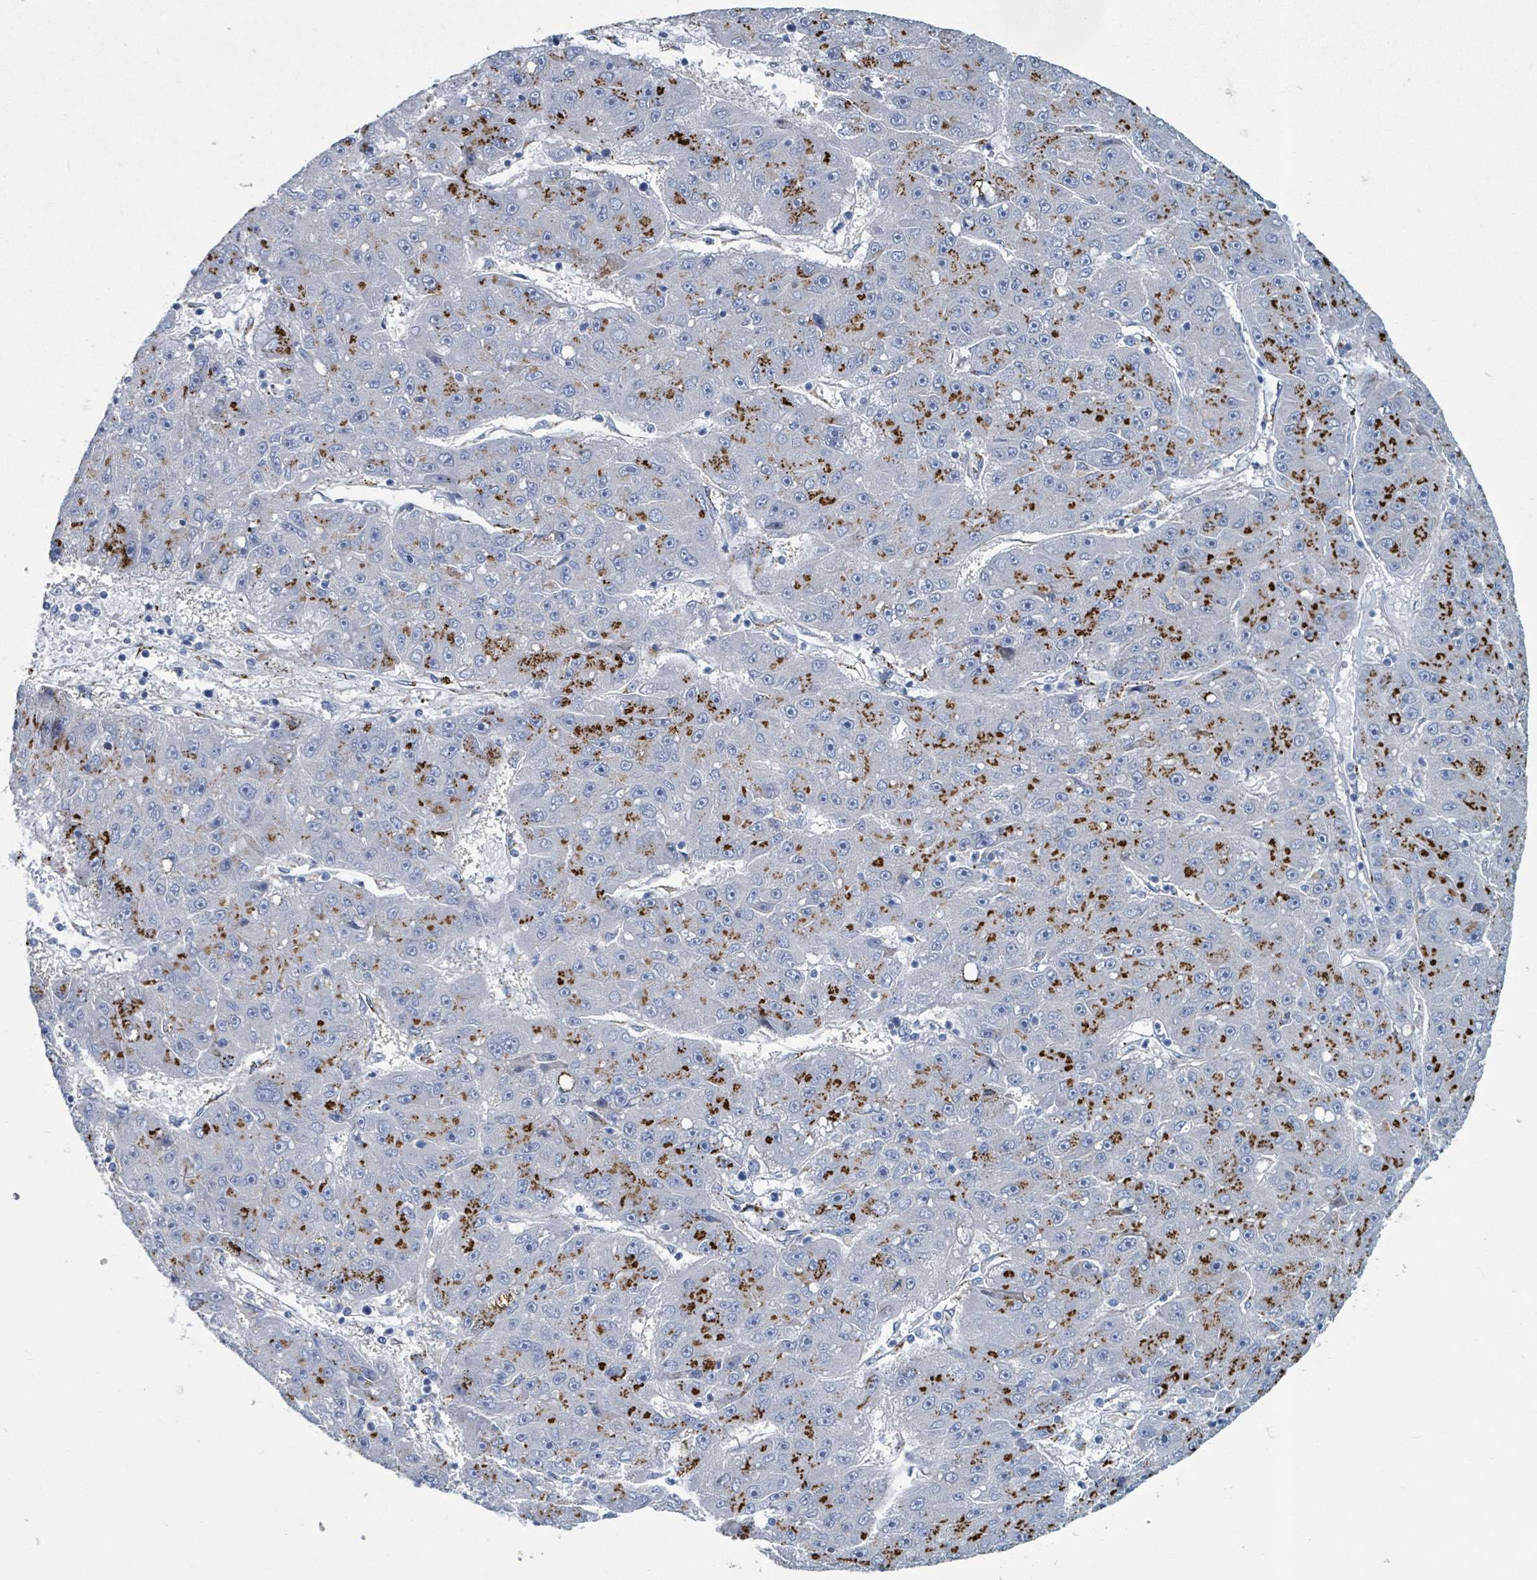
{"staining": {"intensity": "strong", "quantity": "25%-75%", "location": "cytoplasmic/membranous"}, "tissue": "liver cancer", "cell_type": "Tumor cells", "image_type": "cancer", "snomed": [{"axis": "morphology", "description": "Carcinoma, Hepatocellular, NOS"}, {"axis": "topography", "description": "Liver"}], "caption": "Brown immunohistochemical staining in human liver cancer exhibits strong cytoplasmic/membranous positivity in about 25%-75% of tumor cells.", "gene": "DCAF5", "patient": {"sex": "male", "age": 67}}